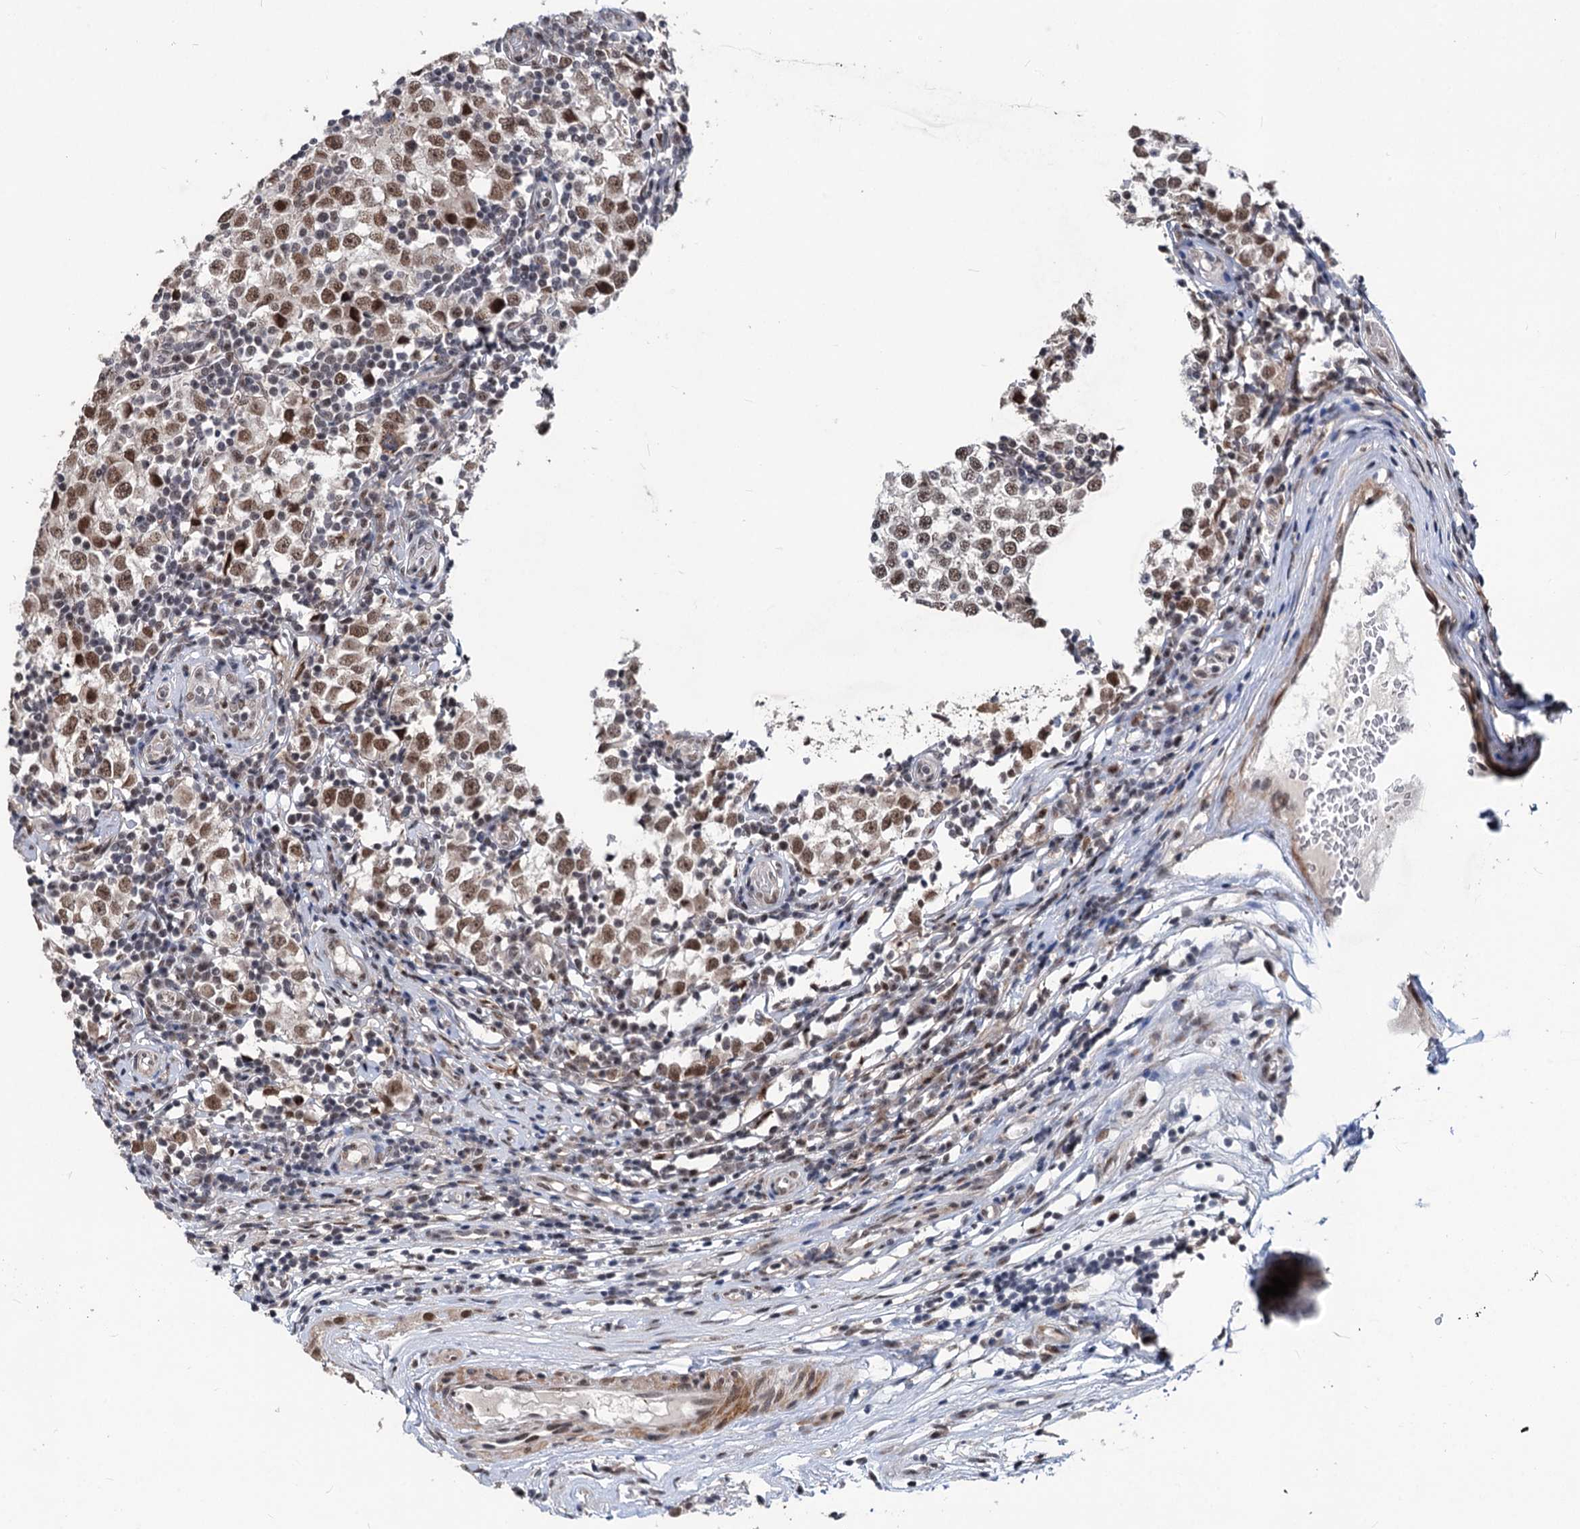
{"staining": {"intensity": "moderate", "quantity": ">75%", "location": "nuclear"}, "tissue": "testis cancer", "cell_type": "Tumor cells", "image_type": "cancer", "snomed": [{"axis": "morphology", "description": "Seminoma, NOS"}, {"axis": "topography", "description": "Testis"}], "caption": "IHC micrograph of human testis cancer (seminoma) stained for a protein (brown), which shows medium levels of moderate nuclear staining in approximately >75% of tumor cells.", "gene": "PHF8", "patient": {"sex": "male", "age": 65}}